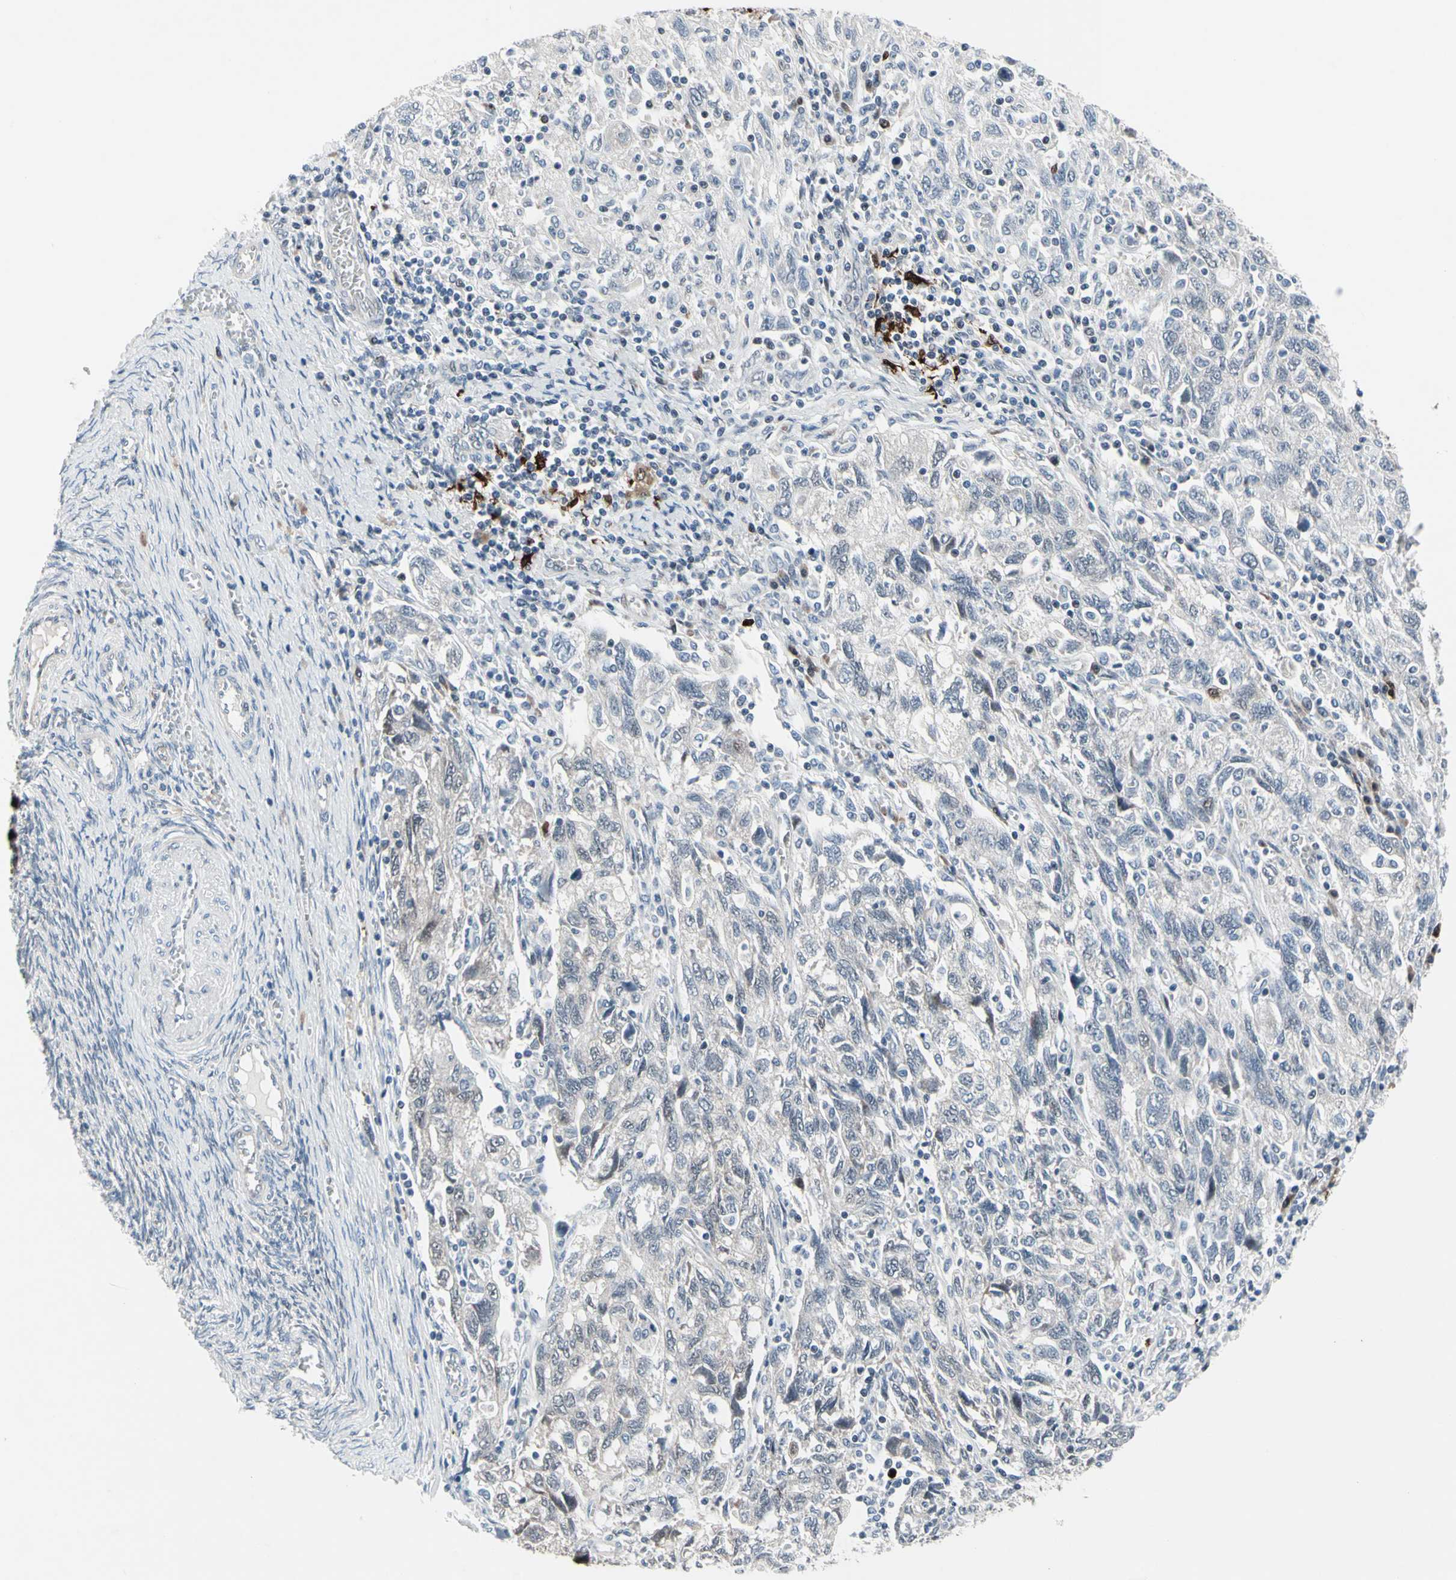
{"staining": {"intensity": "negative", "quantity": "none", "location": "none"}, "tissue": "ovarian cancer", "cell_type": "Tumor cells", "image_type": "cancer", "snomed": [{"axis": "morphology", "description": "Carcinoma, NOS"}, {"axis": "morphology", "description": "Cystadenocarcinoma, serous, NOS"}, {"axis": "topography", "description": "Ovary"}], "caption": "An IHC micrograph of carcinoma (ovarian) is shown. There is no staining in tumor cells of carcinoma (ovarian). (DAB IHC, high magnification).", "gene": "TXN", "patient": {"sex": "female", "age": 69}}